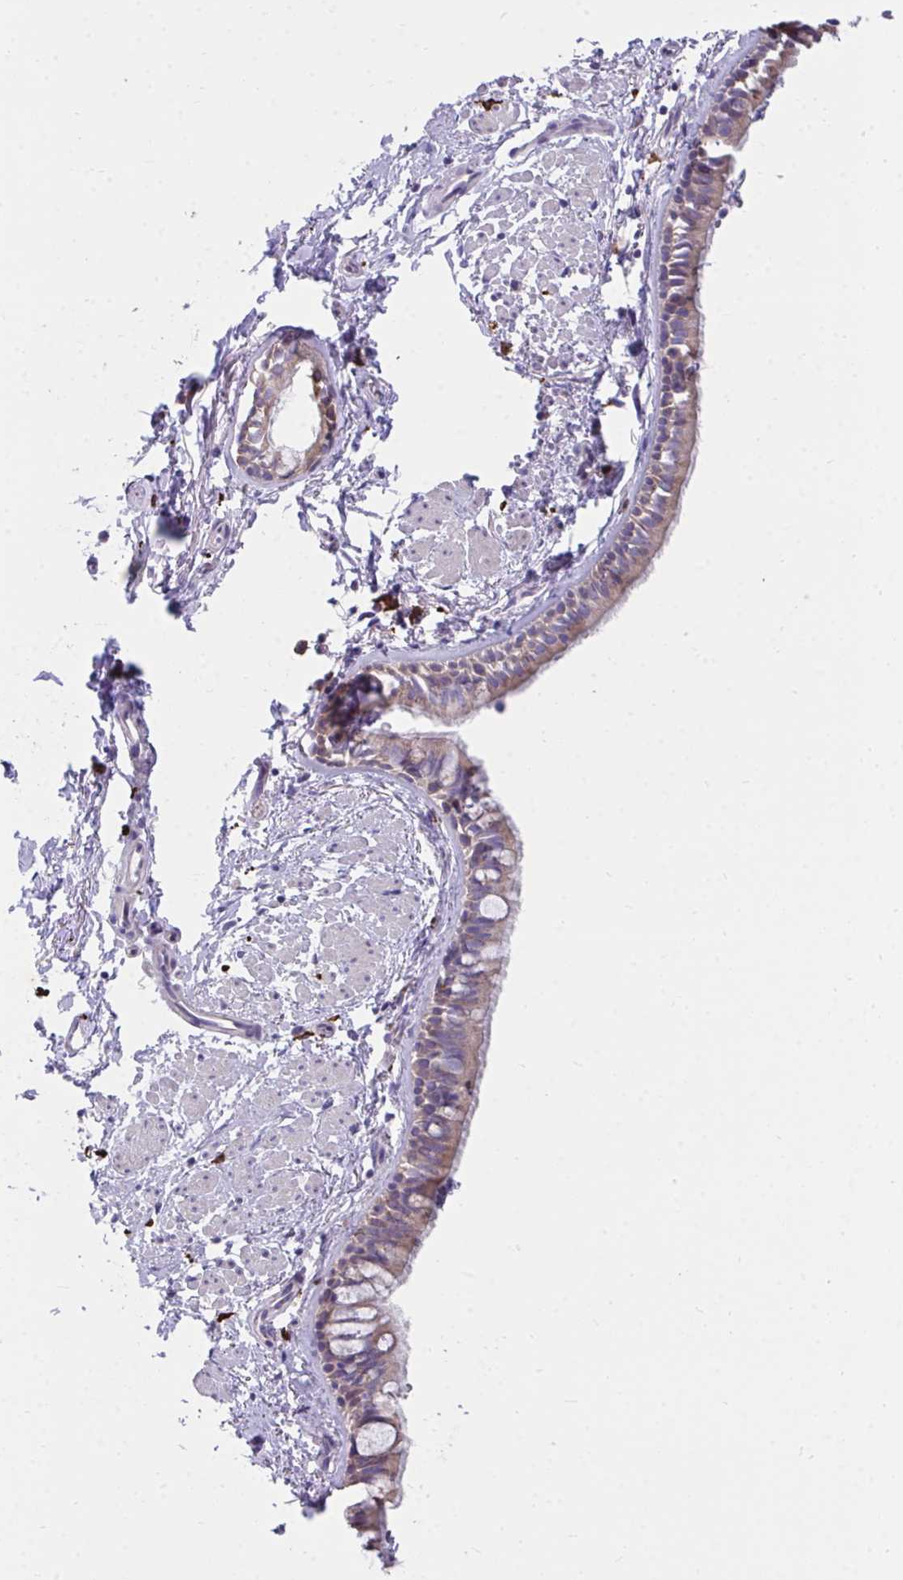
{"staining": {"intensity": "weak", "quantity": "25%-75%", "location": "cytoplasmic/membranous"}, "tissue": "bronchus", "cell_type": "Respiratory epithelial cells", "image_type": "normal", "snomed": [{"axis": "morphology", "description": "Normal tissue, NOS"}, {"axis": "topography", "description": "Lymph node"}, {"axis": "topography", "description": "Cartilage tissue"}, {"axis": "topography", "description": "Bronchus"}], "caption": "IHC of benign human bronchus demonstrates low levels of weak cytoplasmic/membranous staining in approximately 25%-75% of respiratory epithelial cells.", "gene": "CD163", "patient": {"sex": "female", "age": 70}}